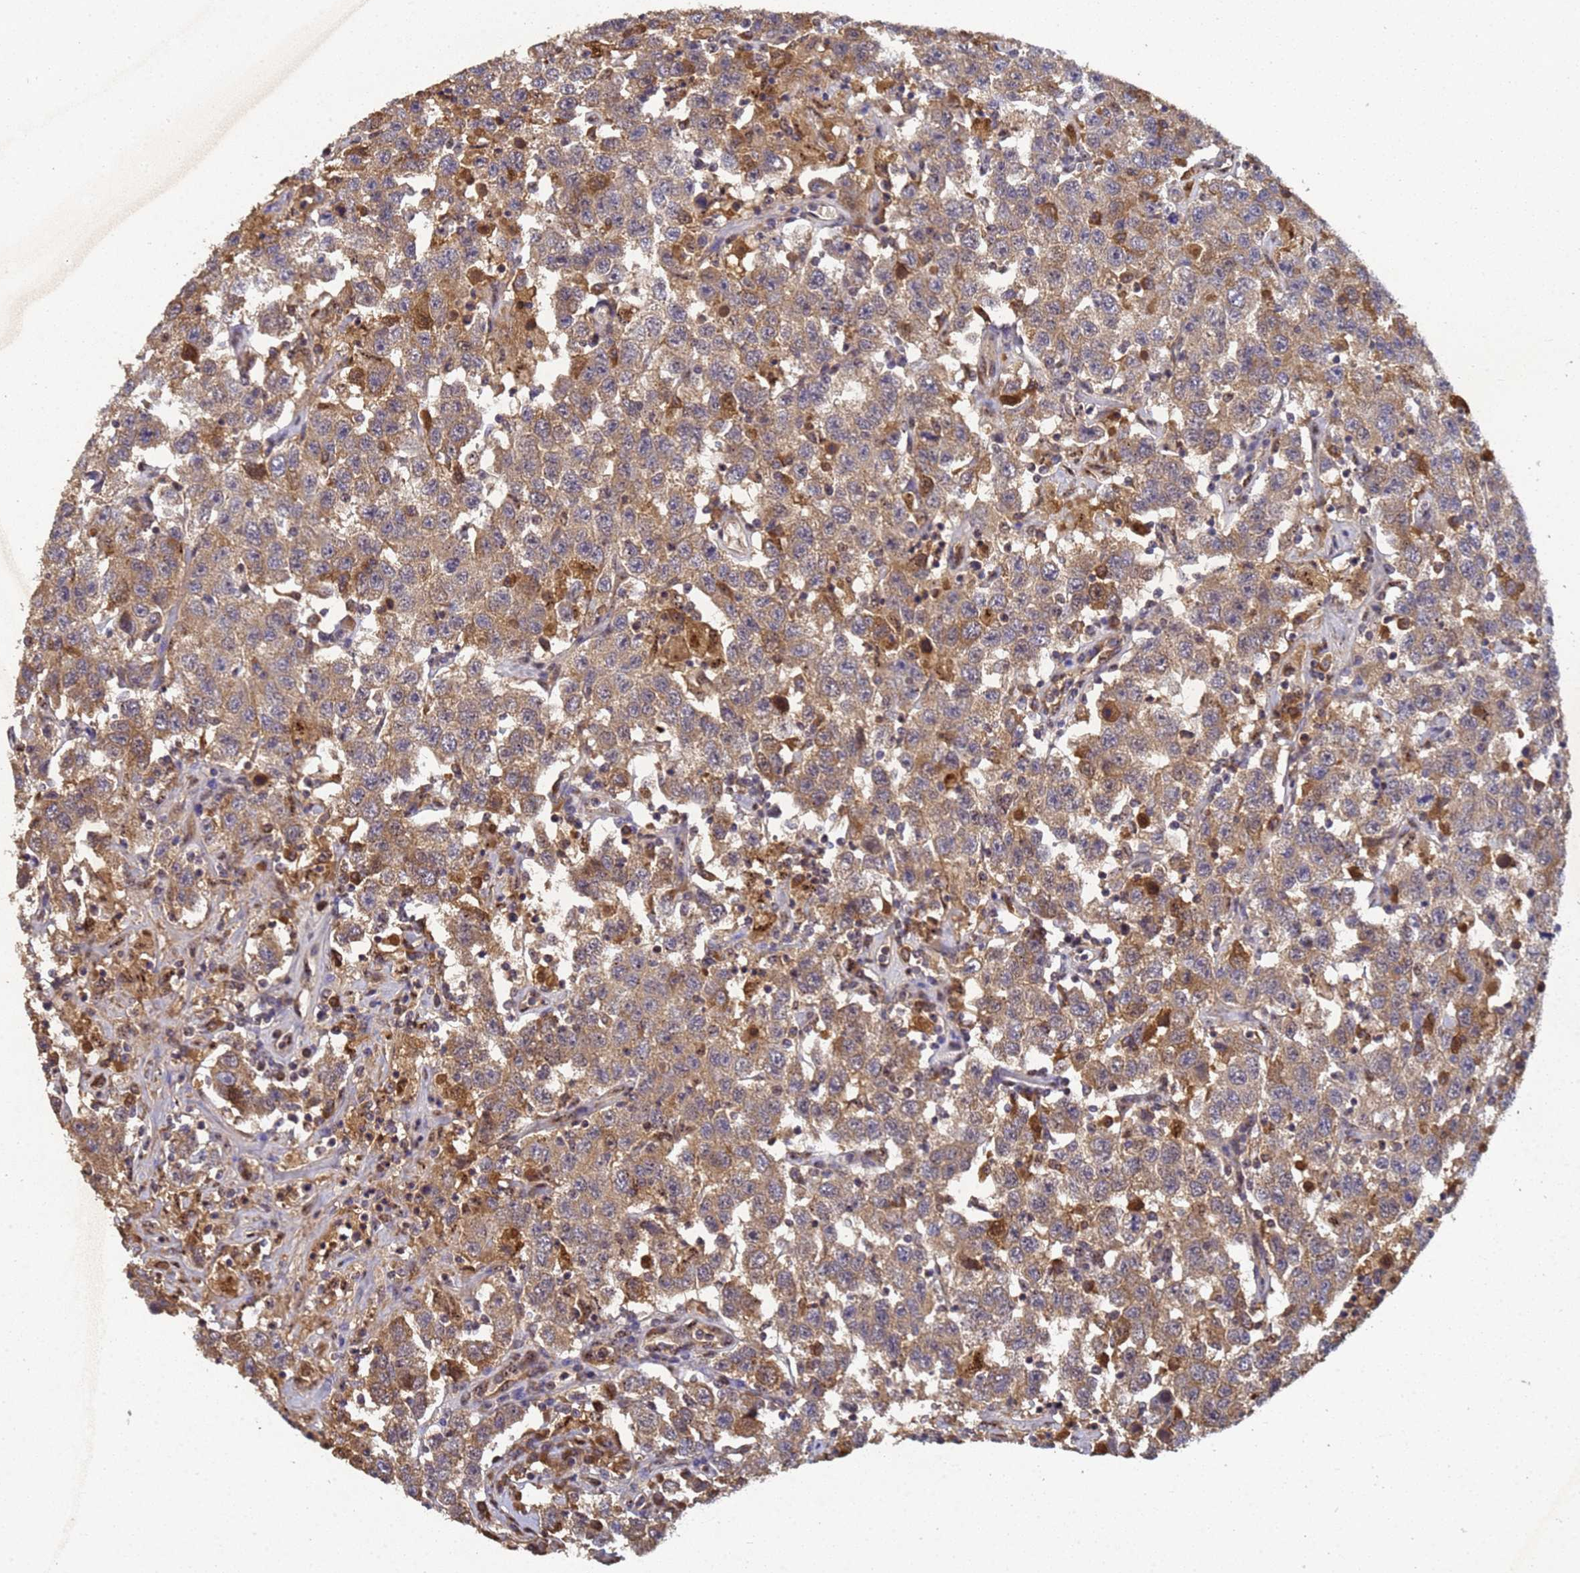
{"staining": {"intensity": "weak", "quantity": ">75%", "location": "cytoplasmic/membranous"}, "tissue": "testis cancer", "cell_type": "Tumor cells", "image_type": "cancer", "snomed": [{"axis": "morphology", "description": "Seminoma, NOS"}, {"axis": "topography", "description": "Testis"}], "caption": "Weak cytoplasmic/membranous protein positivity is identified in about >75% of tumor cells in testis cancer. The protein is shown in brown color, while the nuclei are stained blue.", "gene": "SECISBP2", "patient": {"sex": "male", "age": 41}}